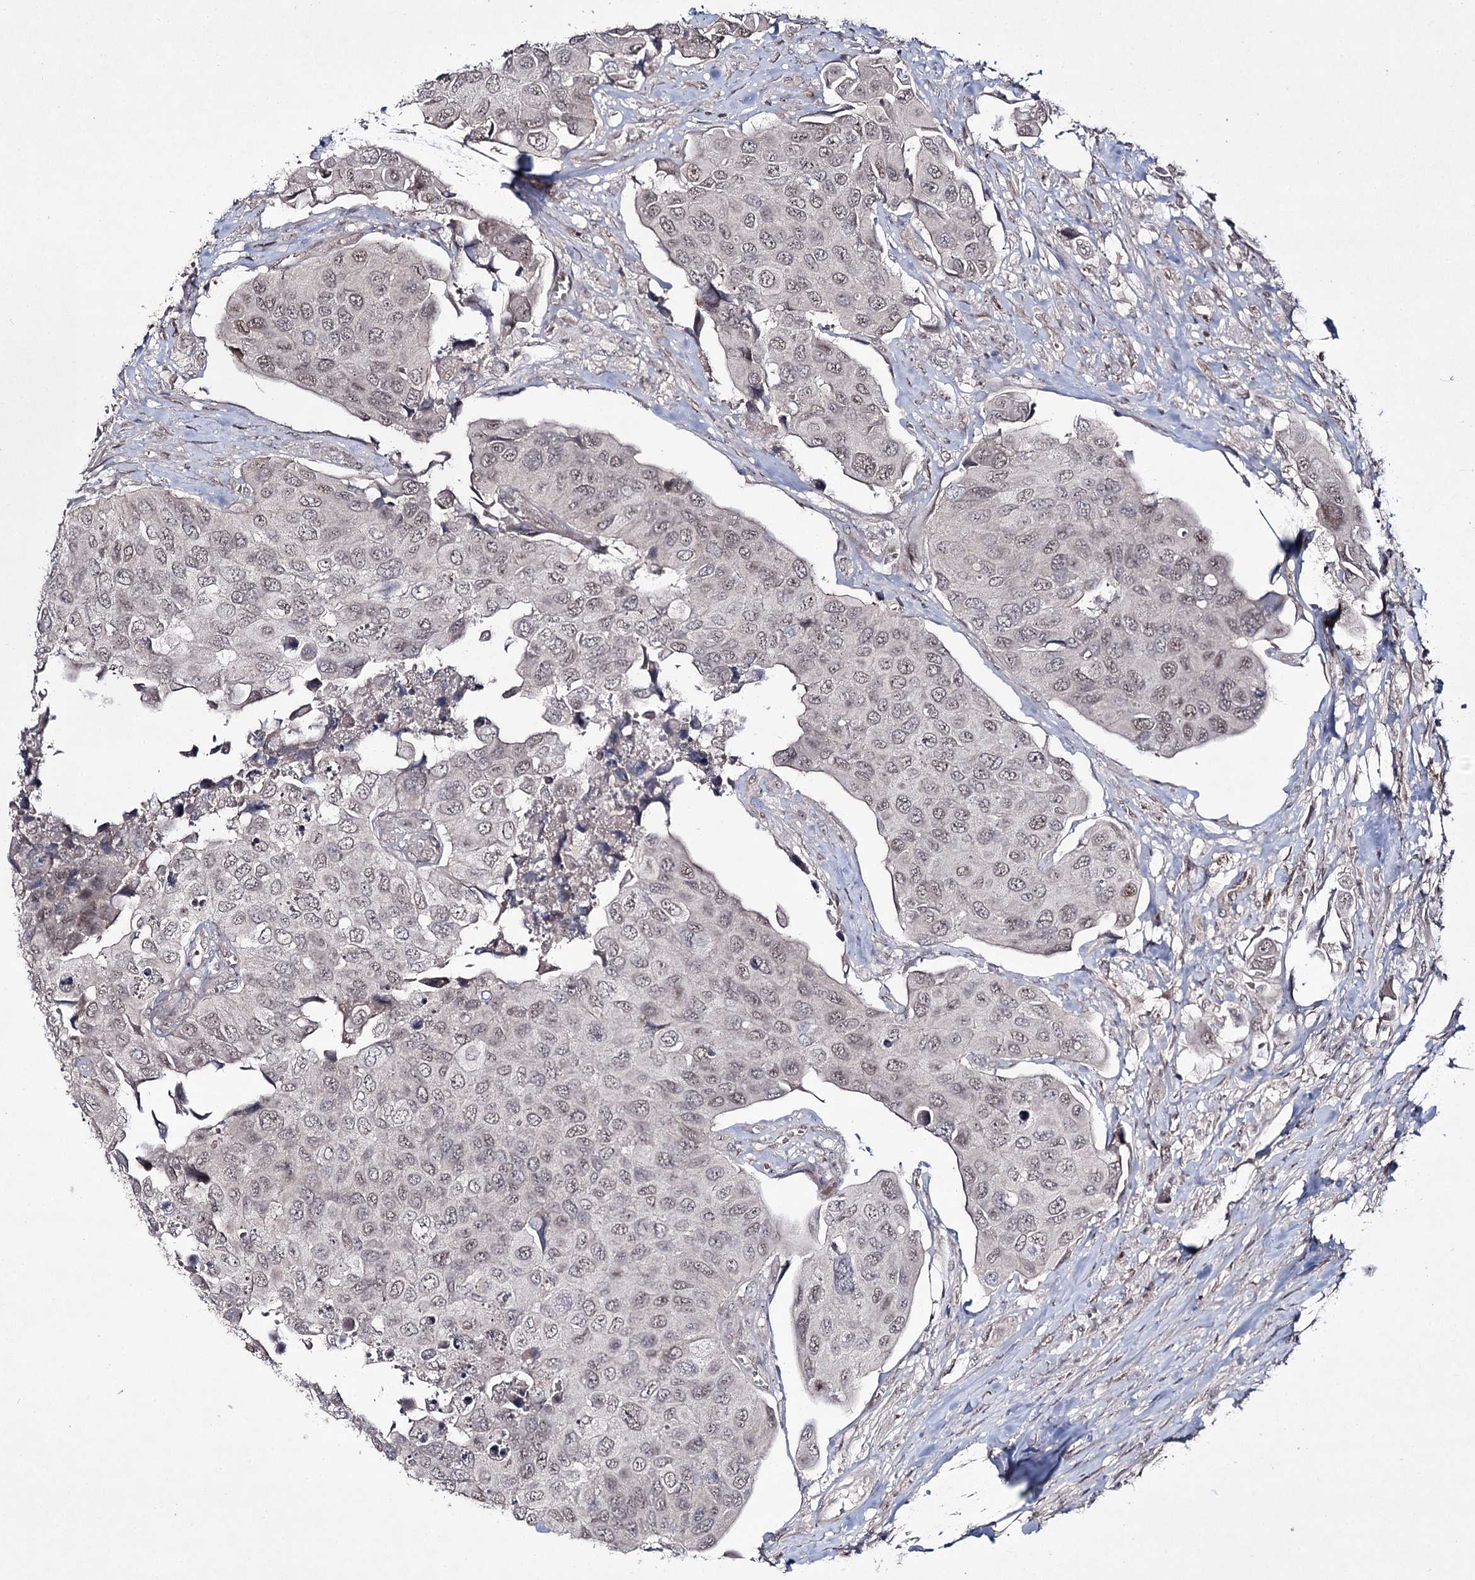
{"staining": {"intensity": "weak", "quantity": "25%-75%", "location": "nuclear"}, "tissue": "urothelial cancer", "cell_type": "Tumor cells", "image_type": "cancer", "snomed": [{"axis": "morphology", "description": "Urothelial carcinoma, High grade"}, {"axis": "topography", "description": "Urinary bladder"}], "caption": "High-grade urothelial carcinoma stained for a protein (brown) shows weak nuclear positive expression in about 25%-75% of tumor cells.", "gene": "HOXC11", "patient": {"sex": "male", "age": 74}}